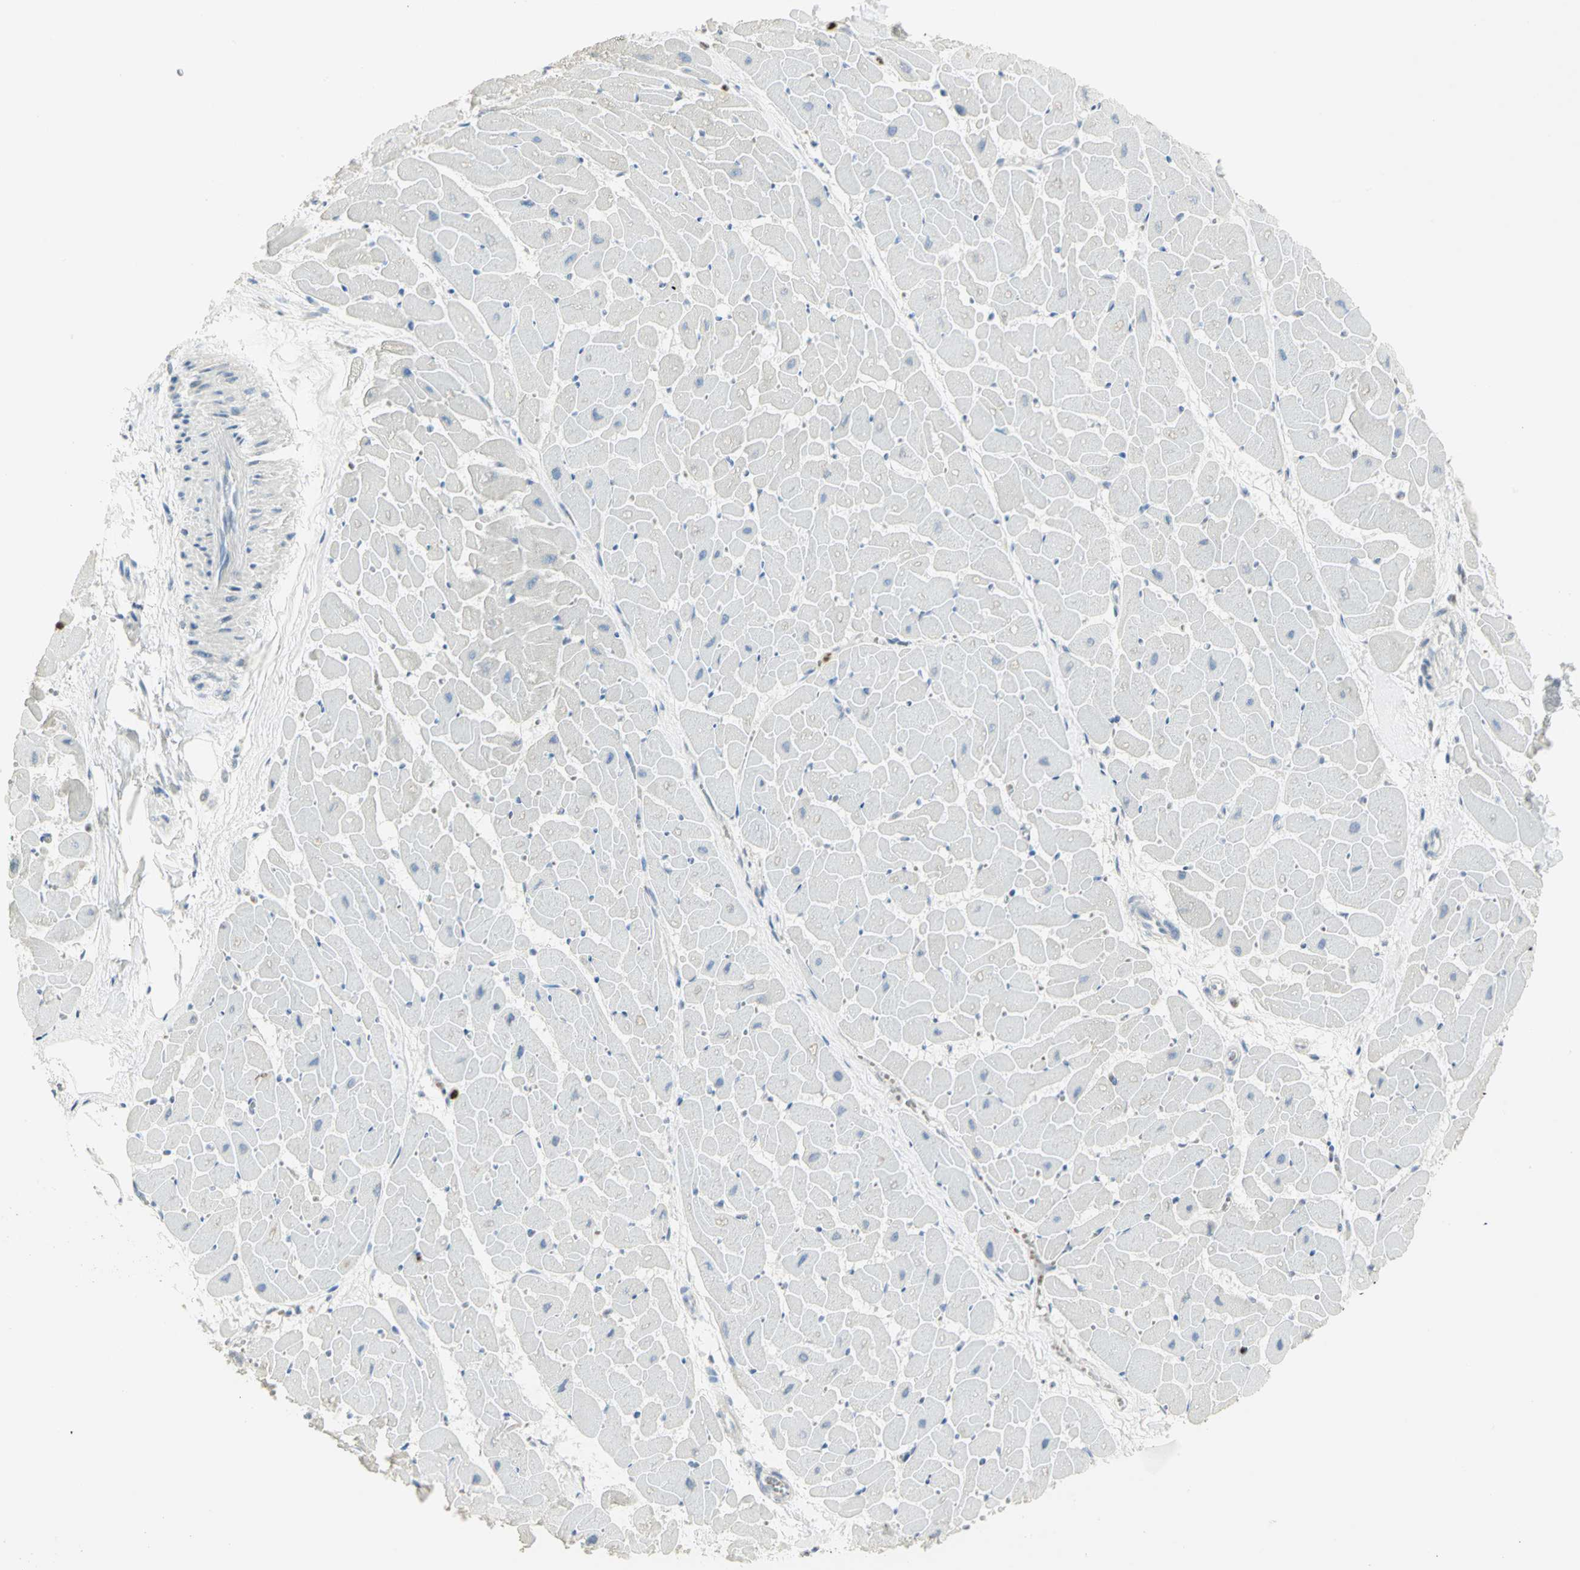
{"staining": {"intensity": "negative", "quantity": "none", "location": "none"}, "tissue": "heart muscle", "cell_type": "Cardiomyocytes", "image_type": "normal", "snomed": [{"axis": "morphology", "description": "Normal tissue, NOS"}, {"axis": "topography", "description": "Heart"}], "caption": "Cardiomyocytes are negative for brown protein staining in unremarkable heart muscle.", "gene": "BCL6", "patient": {"sex": "female", "age": 19}}